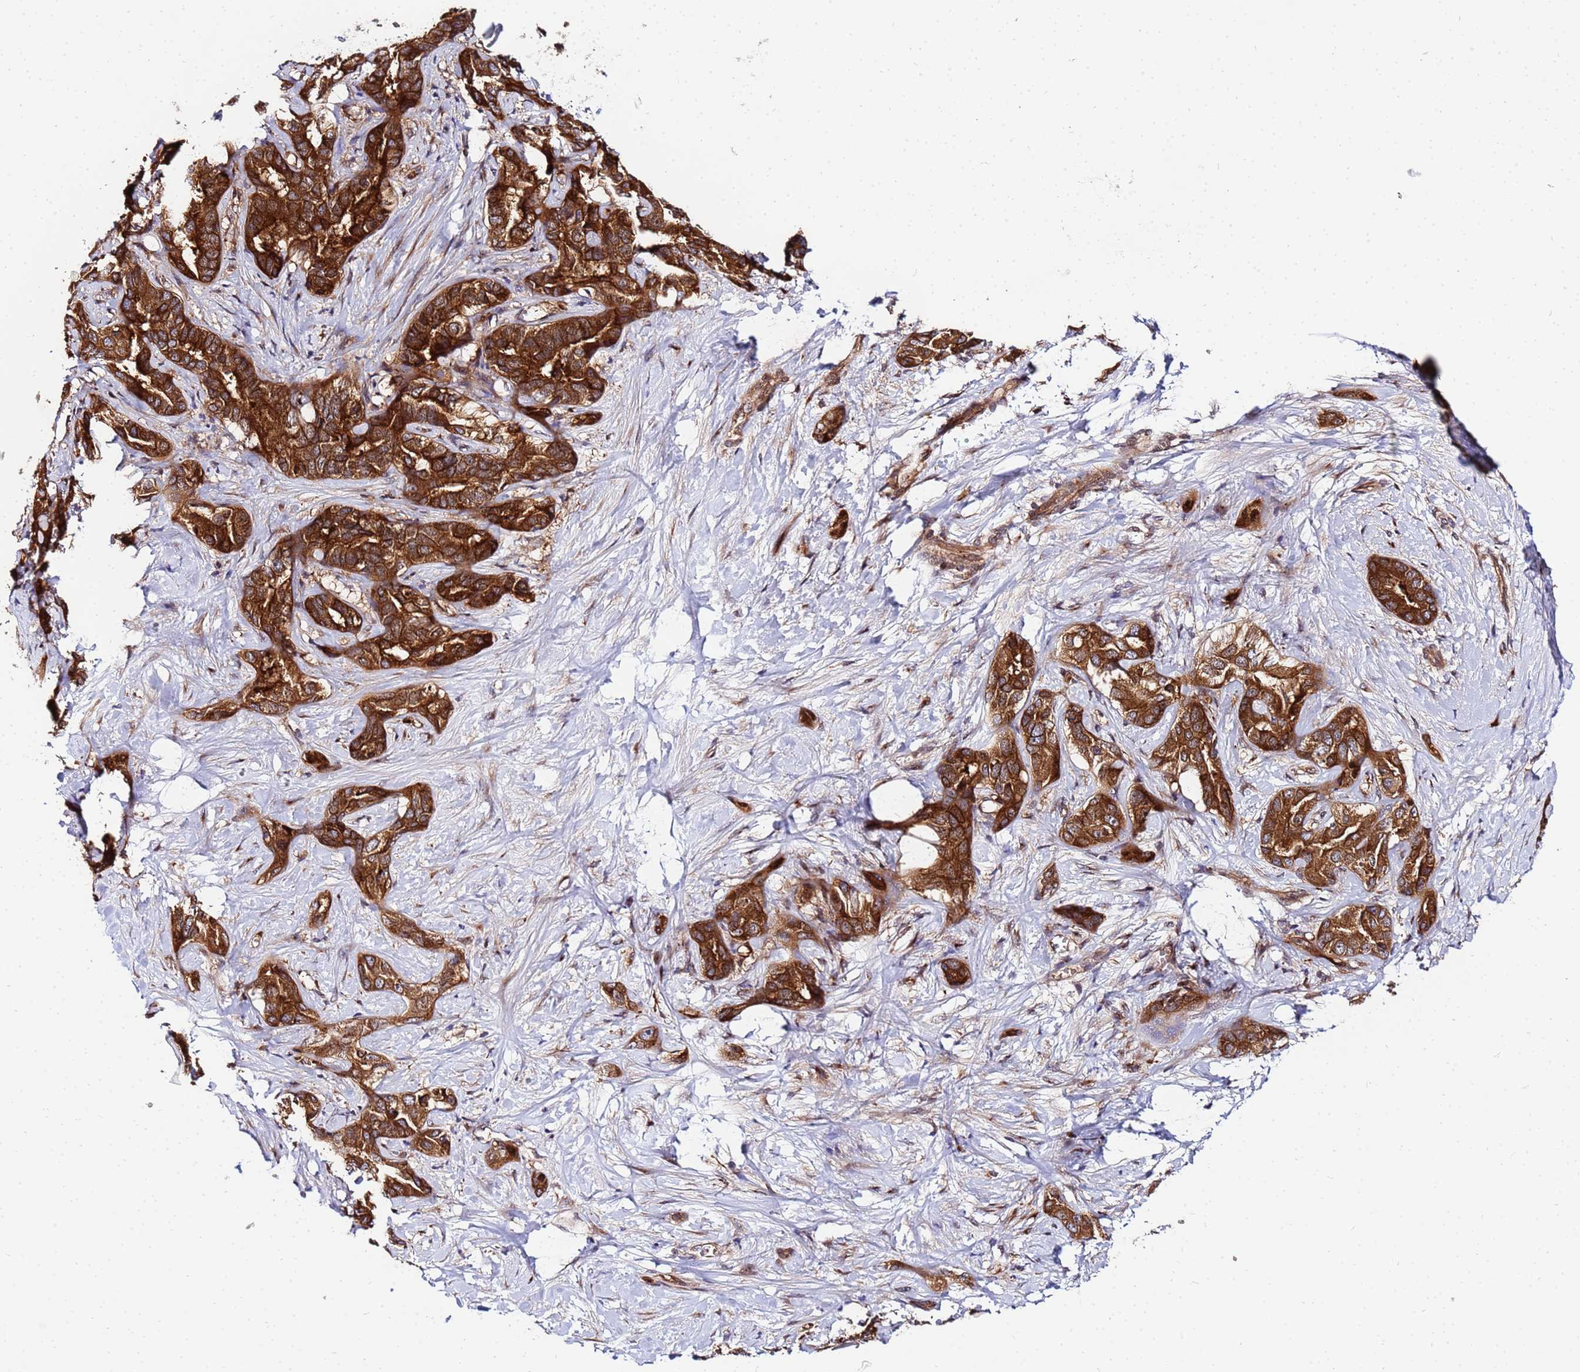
{"staining": {"intensity": "strong", "quantity": ">75%", "location": "cytoplasmic/membranous"}, "tissue": "liver cancer", "cell_type": "Tumor cells", "image_type": "cancer", "snomed": [{"axis": "morphology", "description": "Cholangiocarcinoma"}, {"axis": "topography", "description": "Liver"}], "caption": "Immunohistochemical staining of human liver cancer displays high levels of strong cytoplasmic/membranous protein staining in about >75% of tumor cells.", "gene": "UNC93B1", "patient": {"sex": "male", "age": 59}}